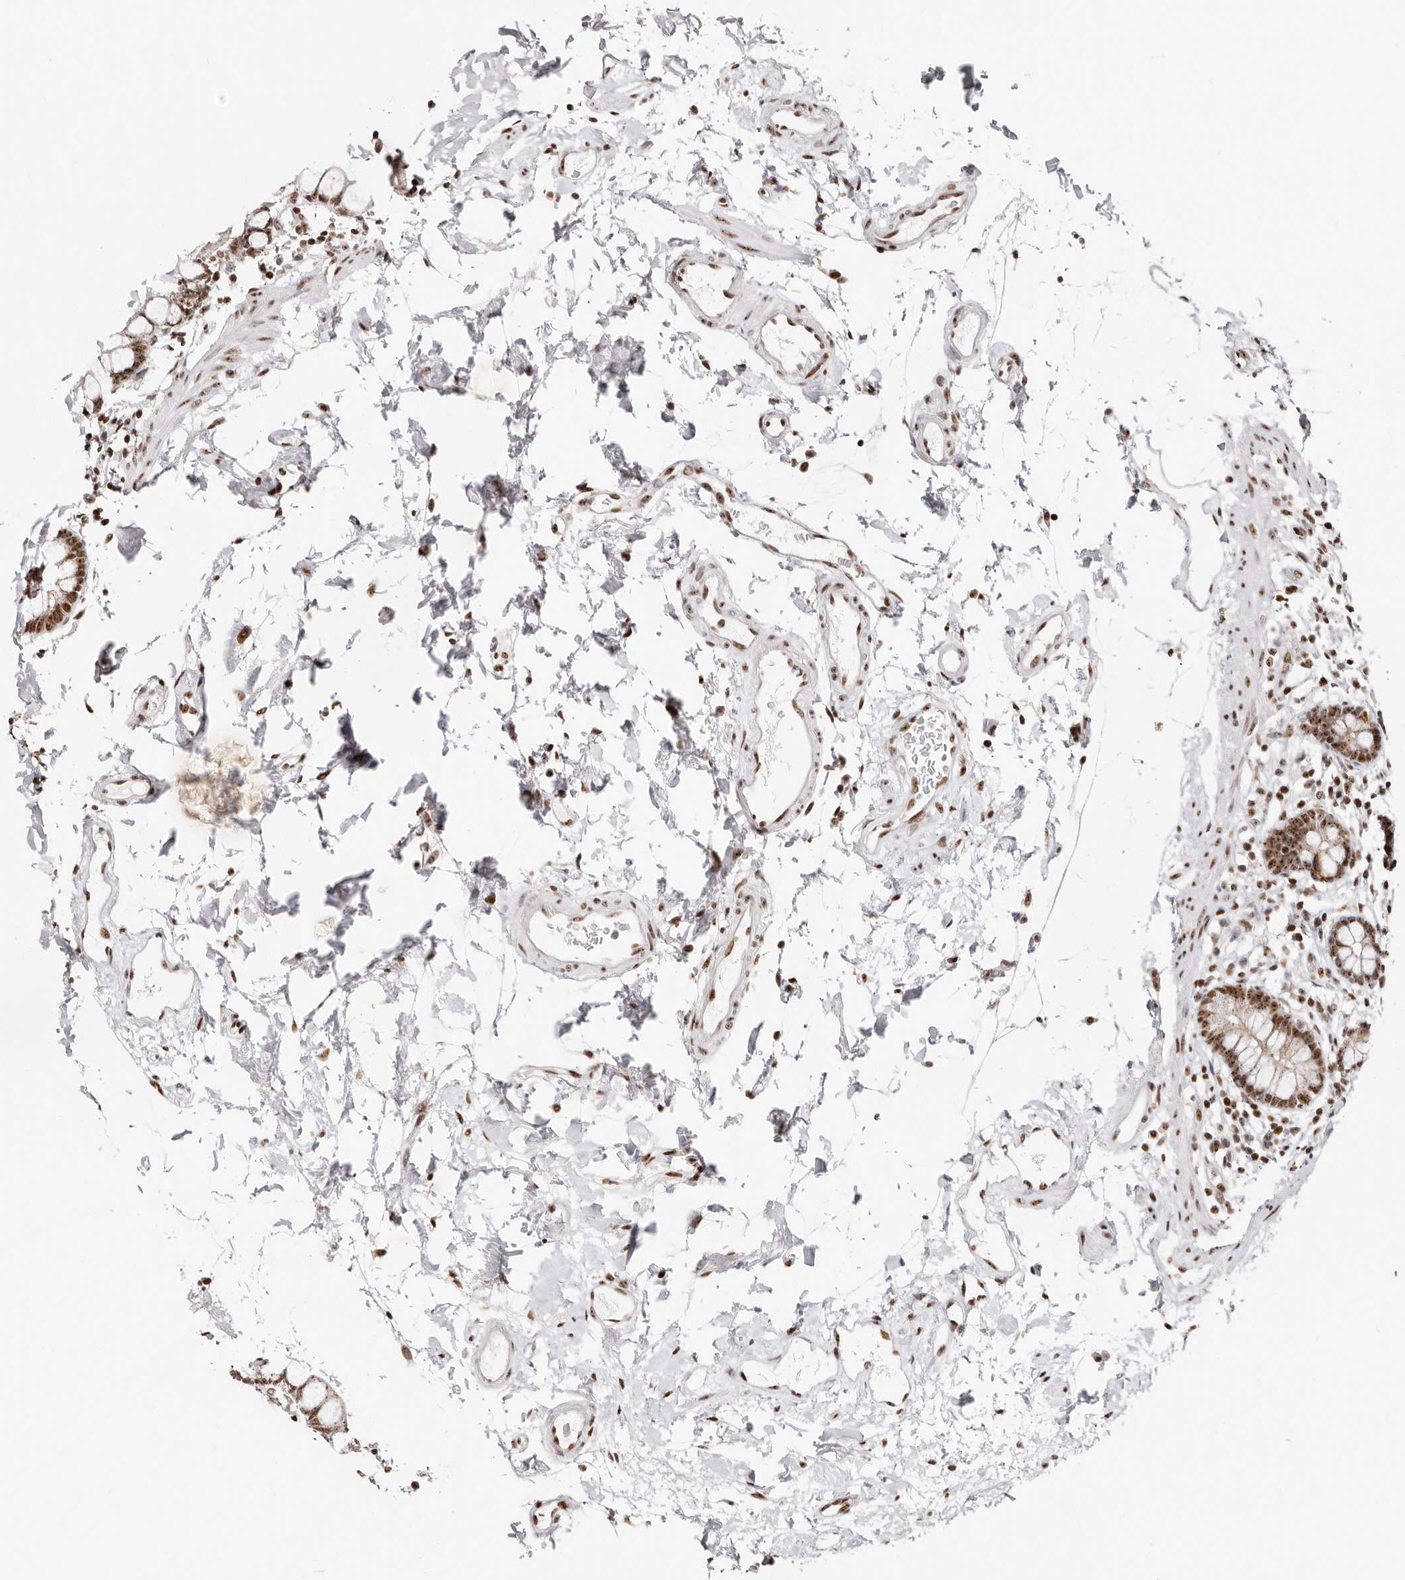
{"staining": {"intensity": "strong", "quantity": ">75%", "location": "cytoplasmic/membranous,nuclear"}, "tissue": "small intestine", "cell_type": "Glandular cells", "image_type": "normal", "snomed": [{"axis": "morphology", "description": "Normal tissue, NOS"}, {"axis": "topography", "description": "Small intestine"}], "caption": "An image of small intestine stained for a protein exhibits strong cytoplasmic/membranous,nuclear brown staining in glandular cells. The staining is performed using DAB (3,3'-diaminobenzidine) brown chromogen to label protein expression. The nuclei are counter-stained blue using hematoxylin.", "gene": "IQGAP3", "patient": {"sex": "female", "age": 84}}